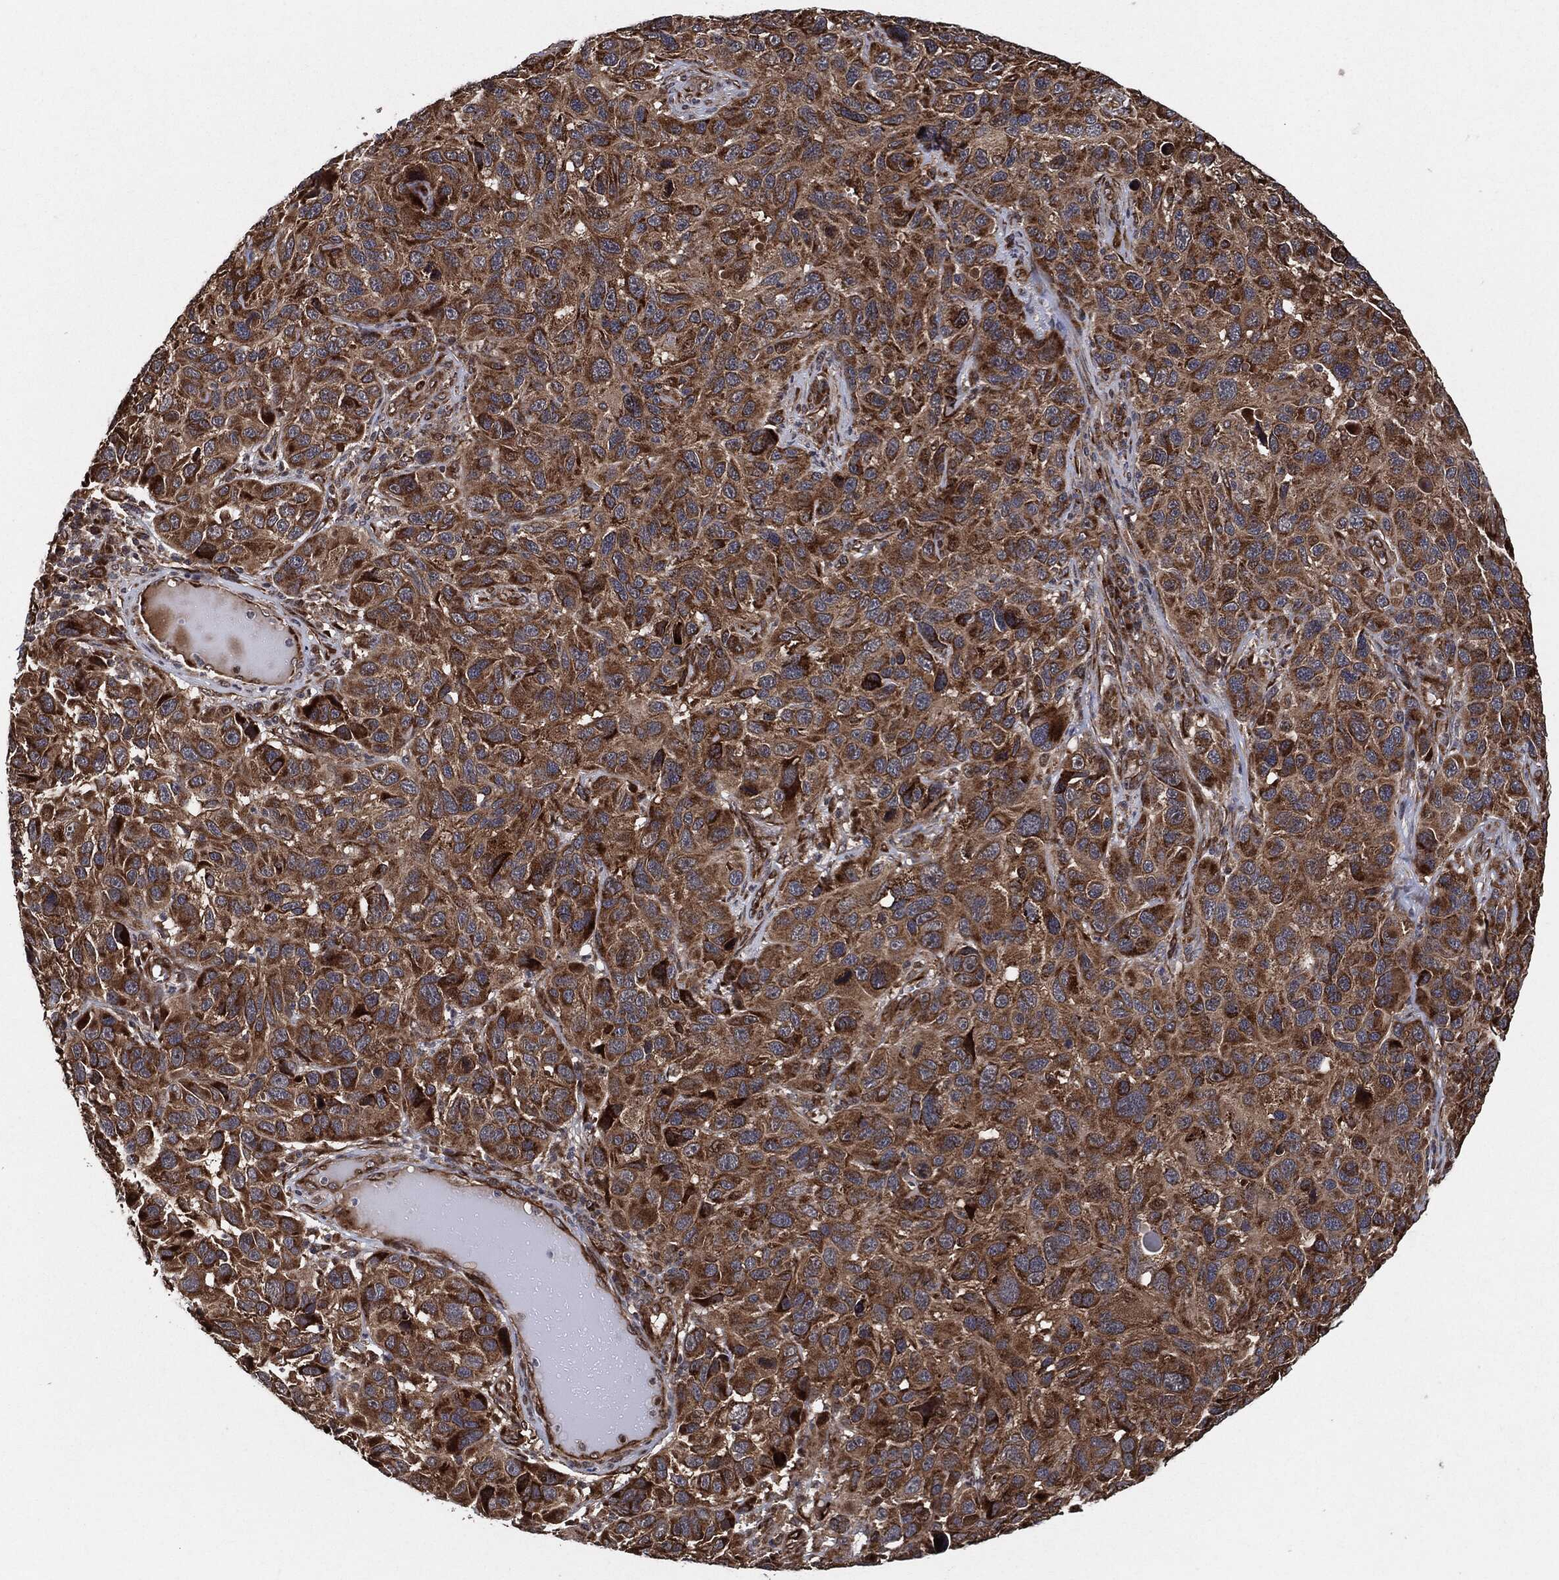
{"staining": {"intensity": "strong", "quantity": ">75%", "location": "cytoplasmic/membranous"}, "tissue": "melanoma", "cell_type": "Tumor cells", "image_type": "cancer", "snomed": [{"axis": "morphology", "description": "Malignant melanoma, NOS"}, {"axis": "topography", "description": "Skin"}], "caption": "A high-resolution micrograph shows IHC staining of malignant melanoma, which displays strong cytoplasmic/membranous staining in approximately >75% of tumor cells.", "gene": "BCAR1", "patient": {"sex": "male", "age": 53}}